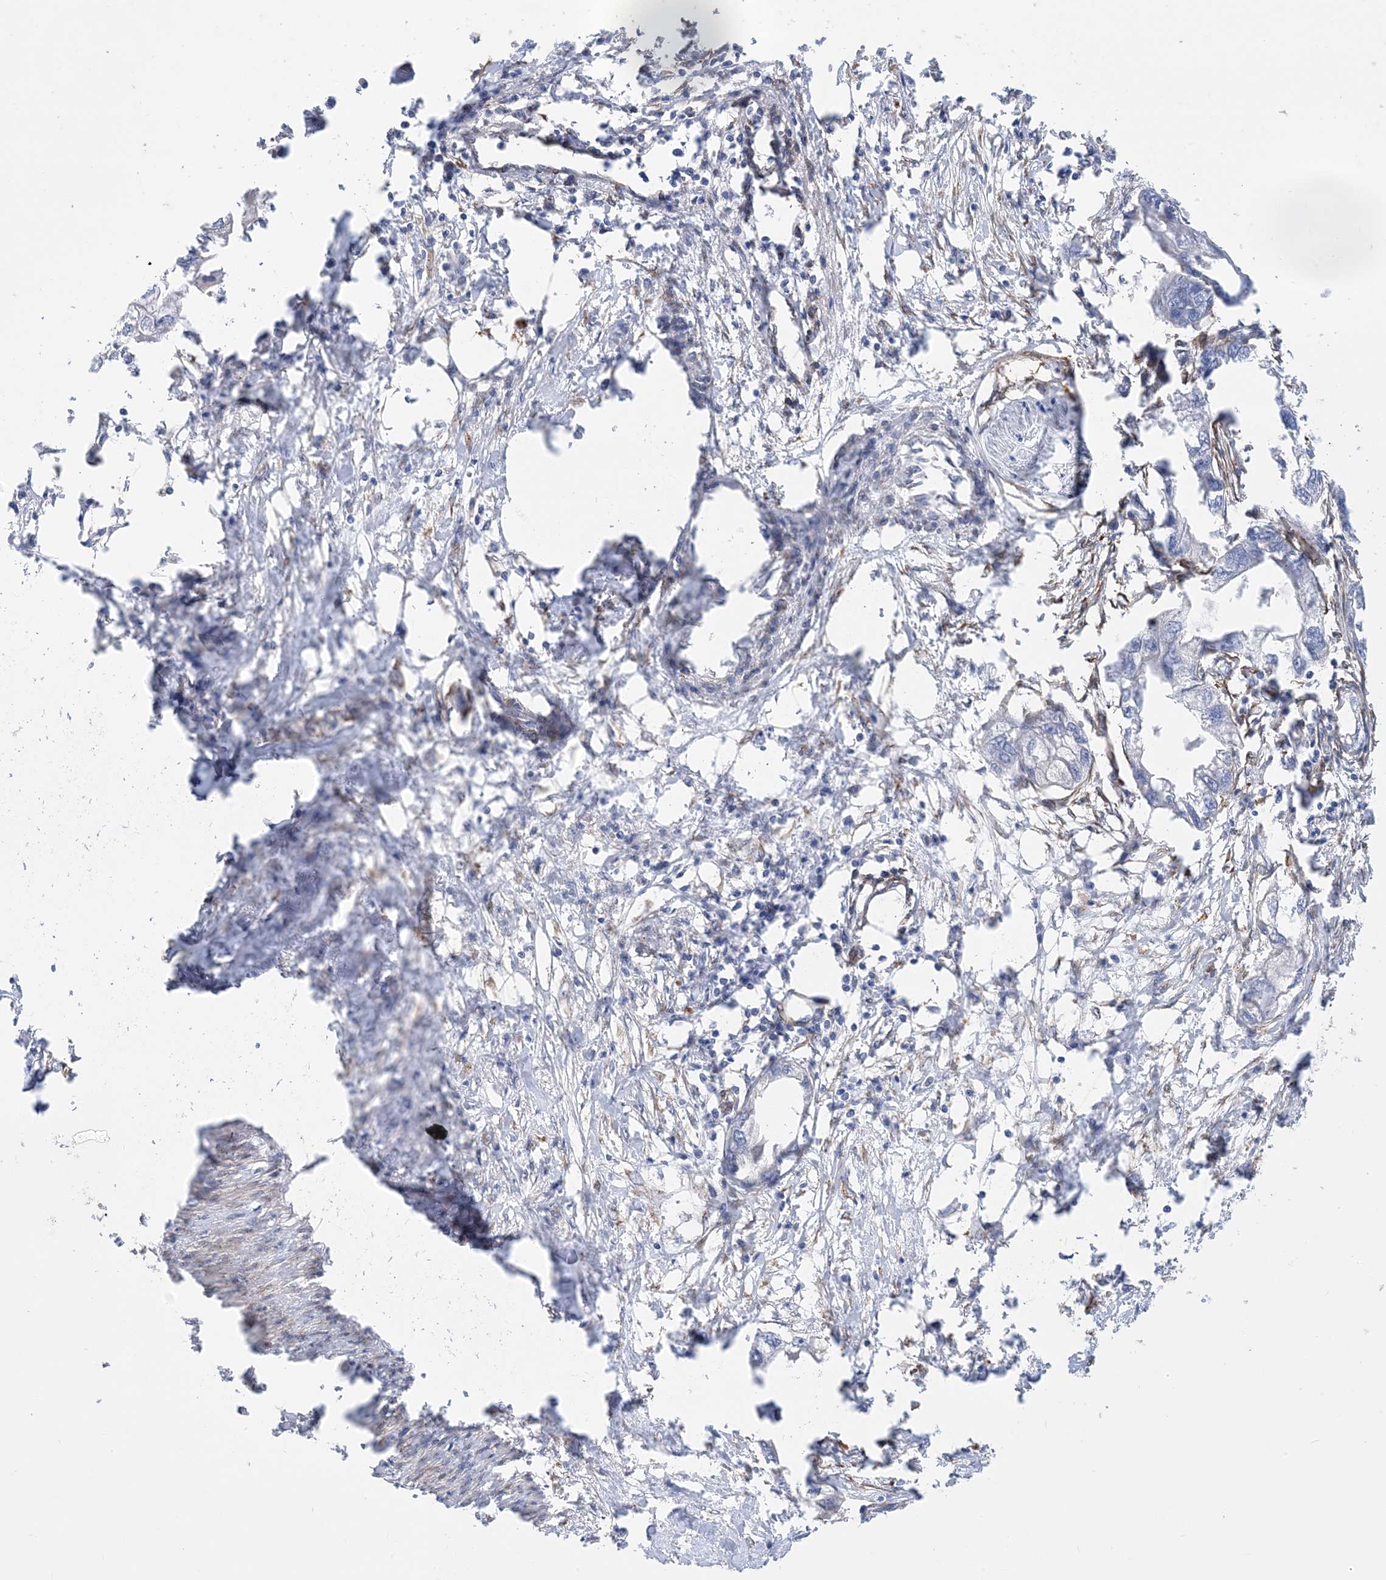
{"staining": {"intensity": "negative", "quantity": "none", "location": "none"}, "tissue": "endometrial cancer", "cell_type": "Tumor cells", "image_type": "cancer", "snomed": [{"axis": "morphology", "description": "Adenocarcinoma, NOS"}, {"axis": "morphology", "description": "Adenocarcinoma, metastatic, NOS"}, {"axis": "topography", "description": "Adipose tissue"}, {"axis": "topography", "description": "Endometrium"}], "caption": "Tumor cells show no significant protein positivity in endometrial cancer (adenocarcinoma).", "gene": "RBMS3", "patient": {"sex": "female", "age": 67}}